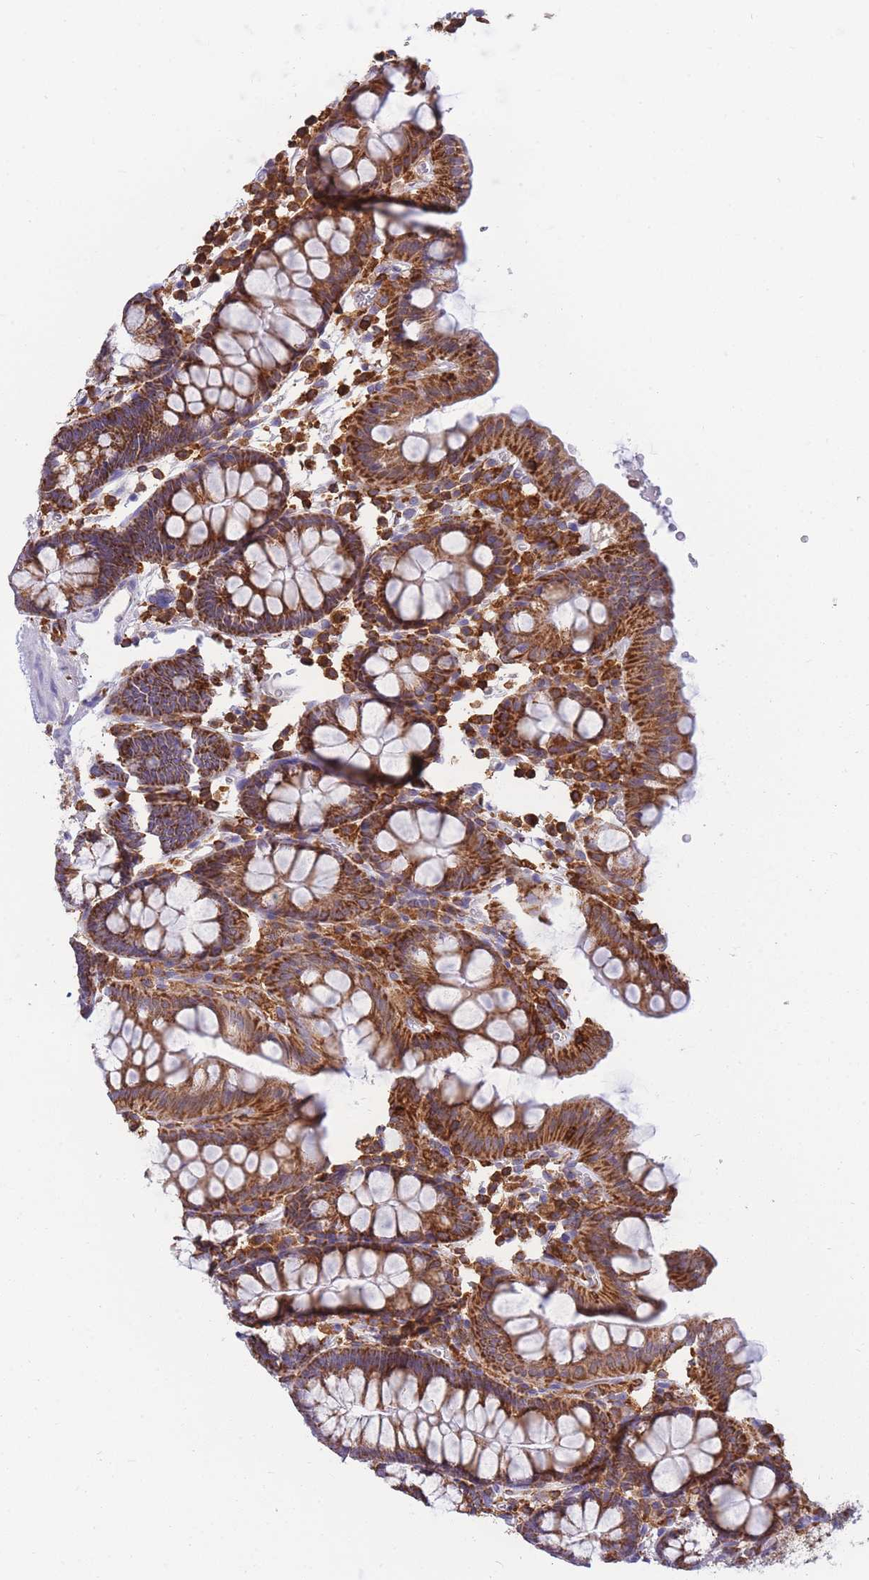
{"staining": {"intensity": "negative", "quantity": "none", "location": "none"}, "tissue": "colon", "cell_type": "Endothelial cells", "image_type": "normal", "snomed": [{"axis": "morphology", "description": "Normal tissue, NOS"}, {"axis": "topography", "description": "Colon"}], "caption": "IHC of unremarkable human colon reveals no staining in endothelial cells.", "gene": "MRPL54", "patient": {"sex": "male", "age": 75}}